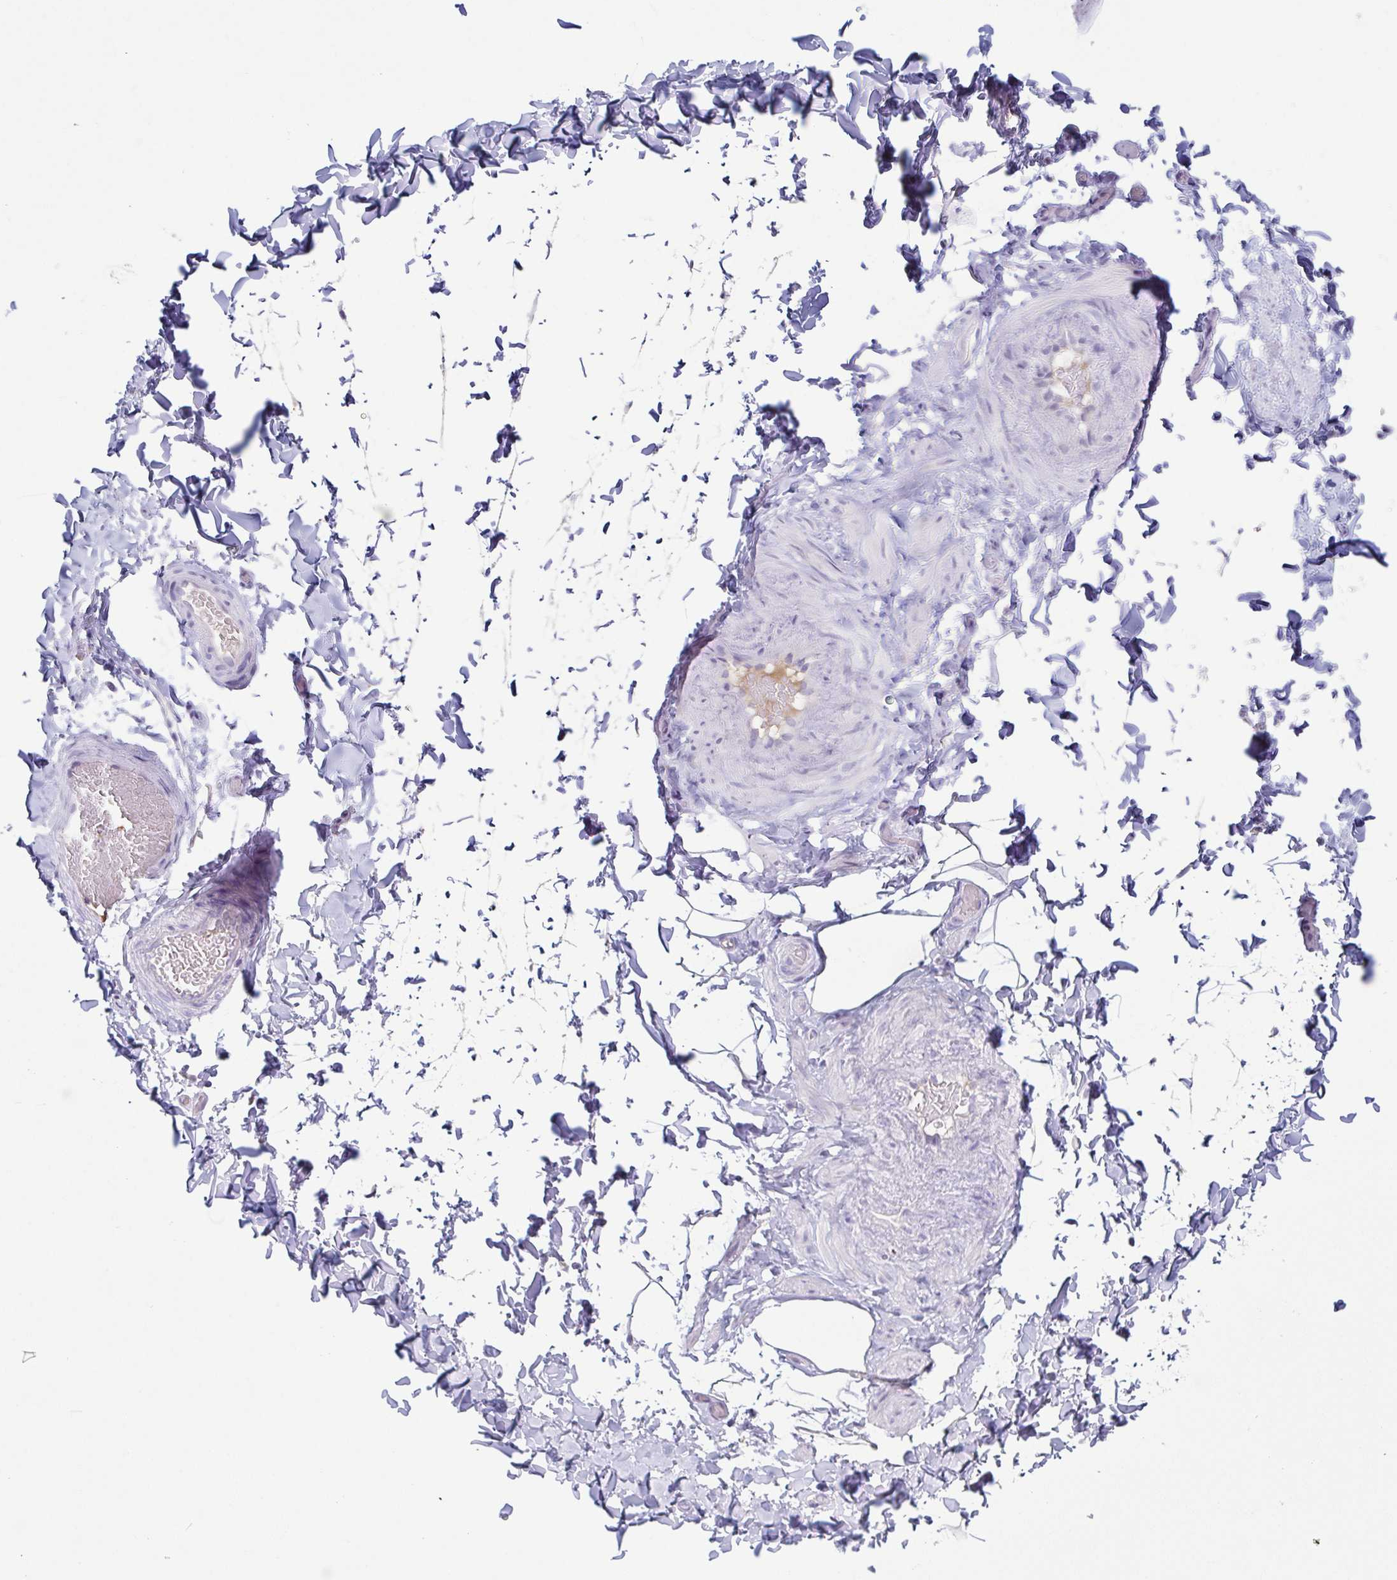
{"staining": {"intensity": "negative", "quantity": "none", "location": "none"}, "tissue": "adipose tissue", "cell_type": "Adipocytes", "image_type": "normal", "snomed": [{"axis": "morphology", "description": "Normal tissue, NOS"}, {"axis": "topography", "description": "Soft tissue"}, {"axis": "topography", "description": "Adipose tissue"}, {"axis": "topography", "description": "Vascular tissue"}, {"axis": "topography", "description": "Peripheral nerve tissue"}], "caption": "An IHC micrograph of normal adipose tissue is shown. There is no staining in adipocytes of adipose tissue.", "gene": "LDLRAD1", "patient": {"sex": "male", "age": 29}}